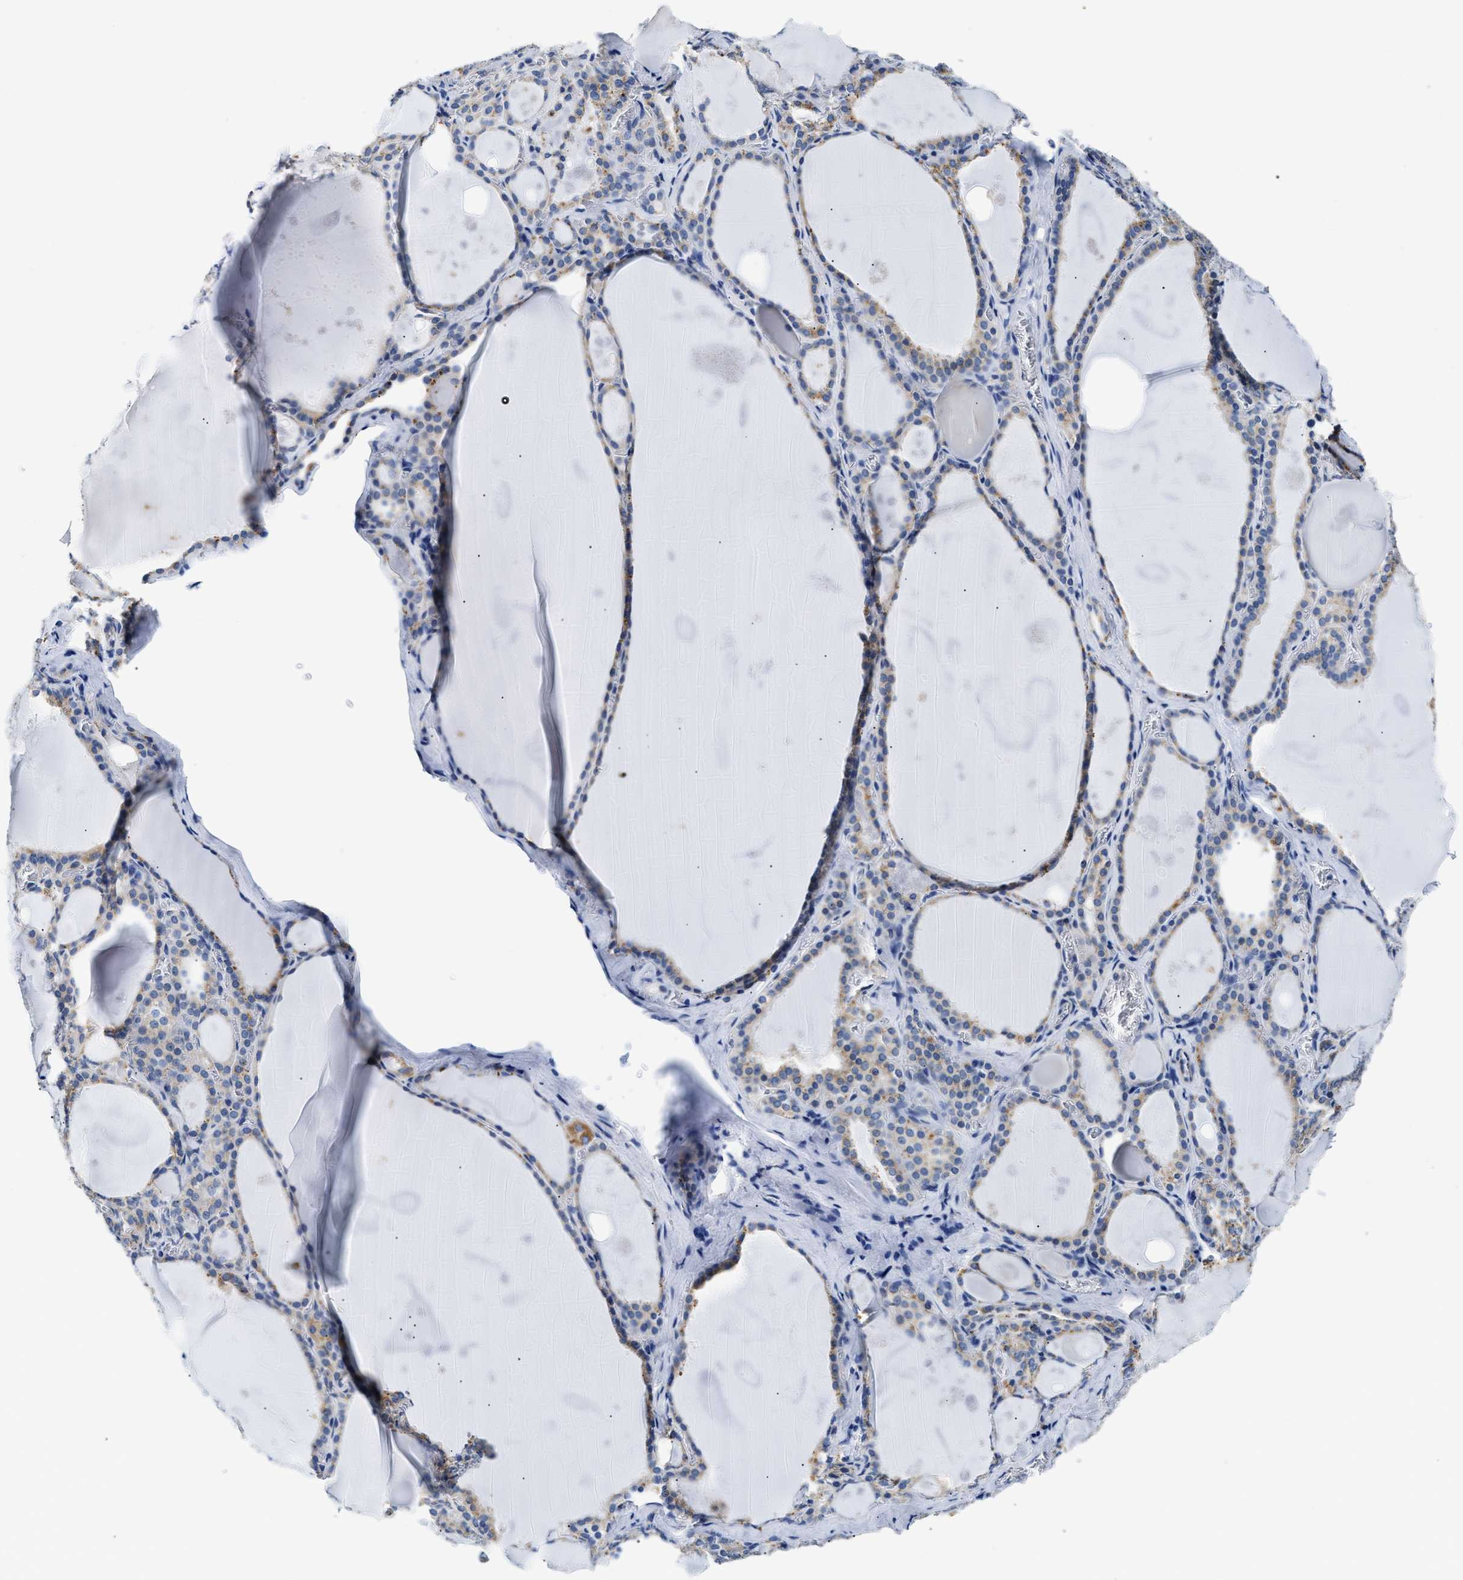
{"staining": {"intensity": "moderate", "quantity": "25%-75%", "location": "cytoplasmic/membranous"}, "tissue": "thyroid gland", "cell_type": "Glandular cells", "image_type": "normal", "snomed": [{"axis": "morphology", "description": "Normal tissue, NOS"}, {"axis": "topography", "description": "Thyroid gland"}], "caption": "Thyroid gland stained with immunohistochemistry (IHC) reveals moderate cytoplasmic/membranous expression in about 25%-75% of glandular cells. The protein of interest is stained brown, and the nuclei are stained in blue (DAB (3,3'-diaminobenzidine) IHC with brightfield microscopy, high magnification).", "gene": "ACADVL", "patient": {"sex": "male", "age": 56}}